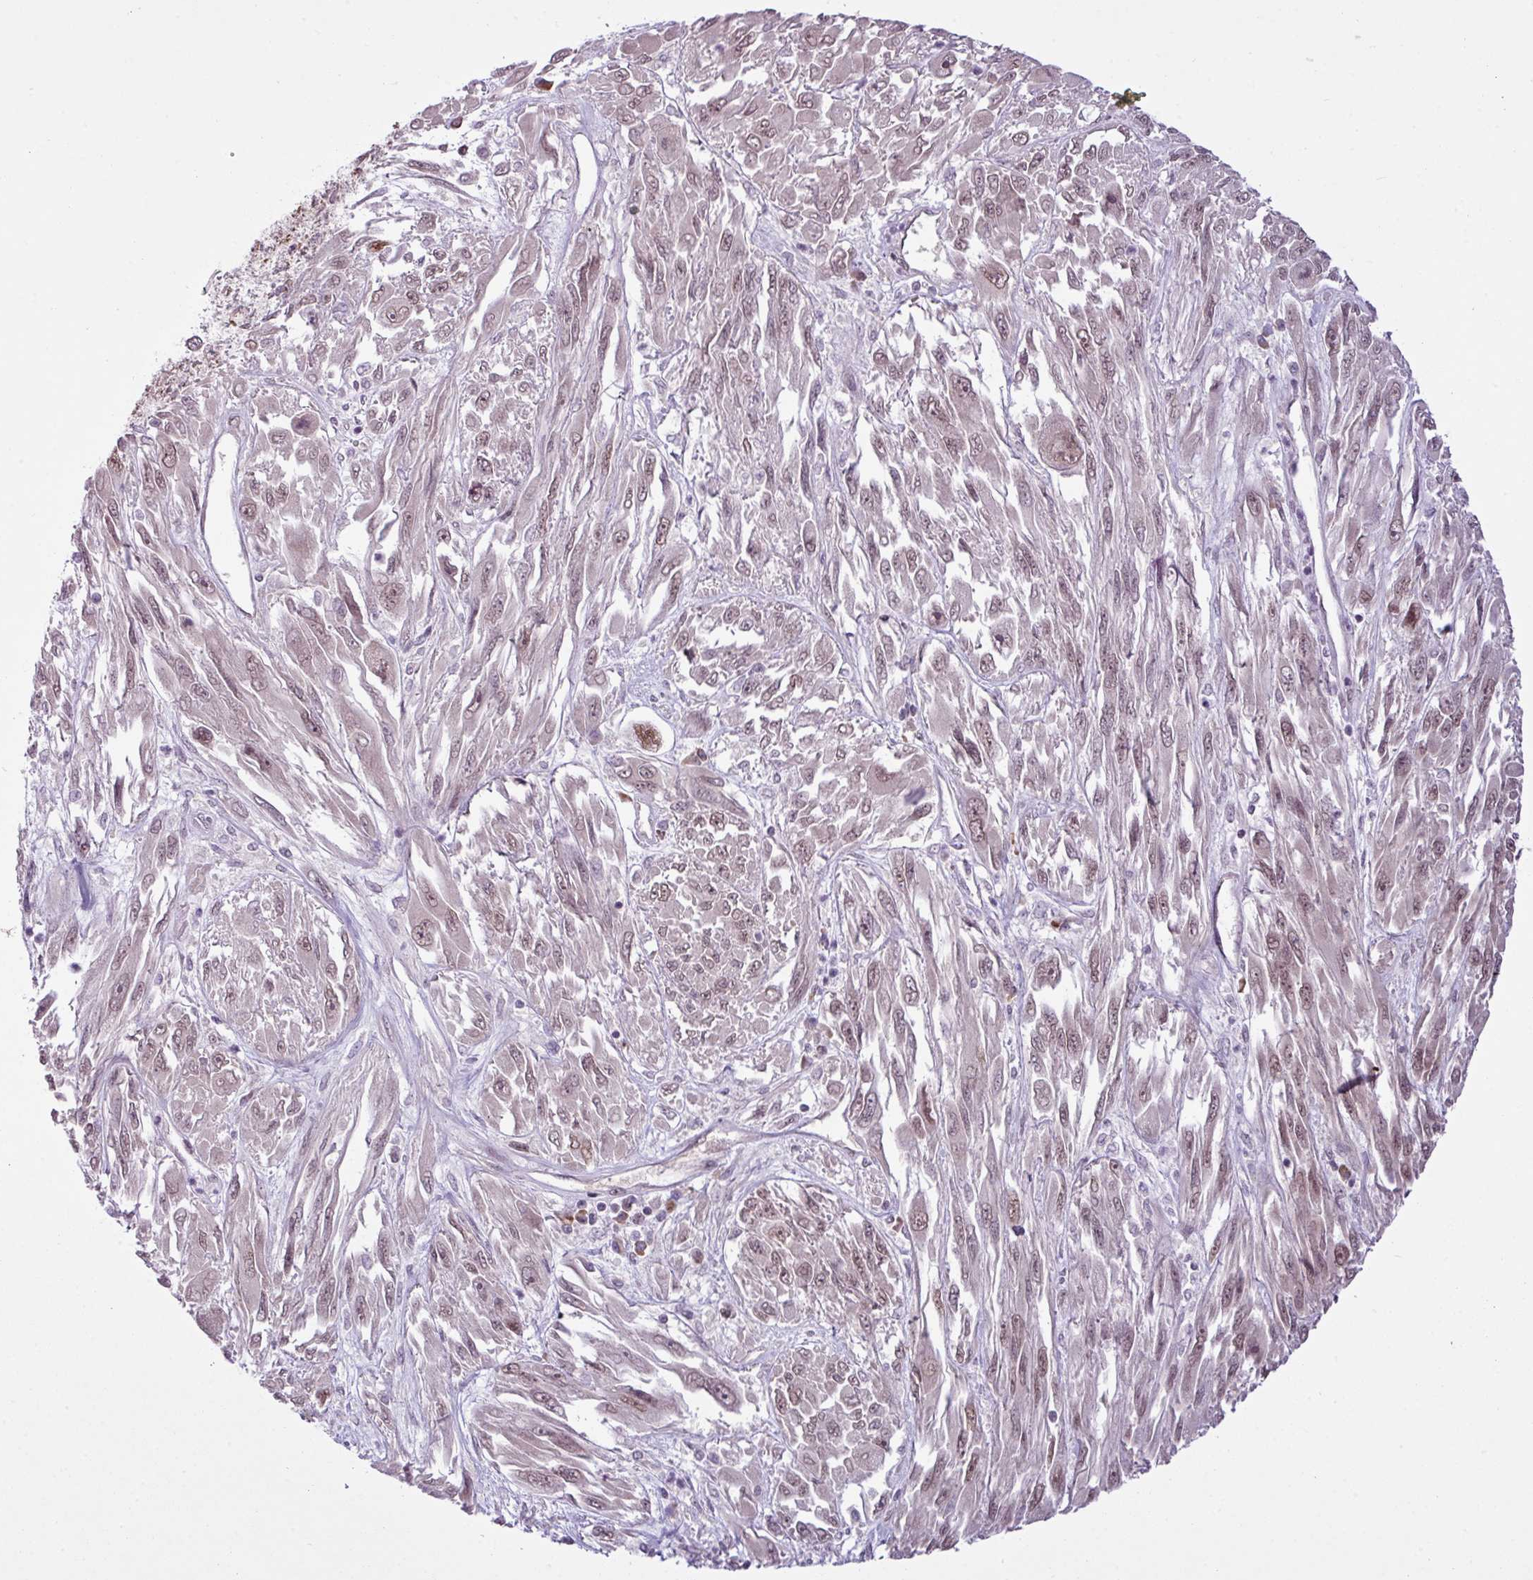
{"staining": {"intensity": "weak", "quantity": "25%-75%", "location": "nuclear"}, "tissue": "melanoma", "cell_type": "Tumor cells", "image_type": "cancer", "snomed": [{"axis": "morphology", "description": "Malignant melanoma, NOS"}, {"axis": "topography", "description": "Skin"}], "caption": "An image of melanoma stained for a protein demonstrates weak nuclear brown staining in tumor cells.", "gene": "PRDM5", "patient": {"sex": "female", "age": 91}}